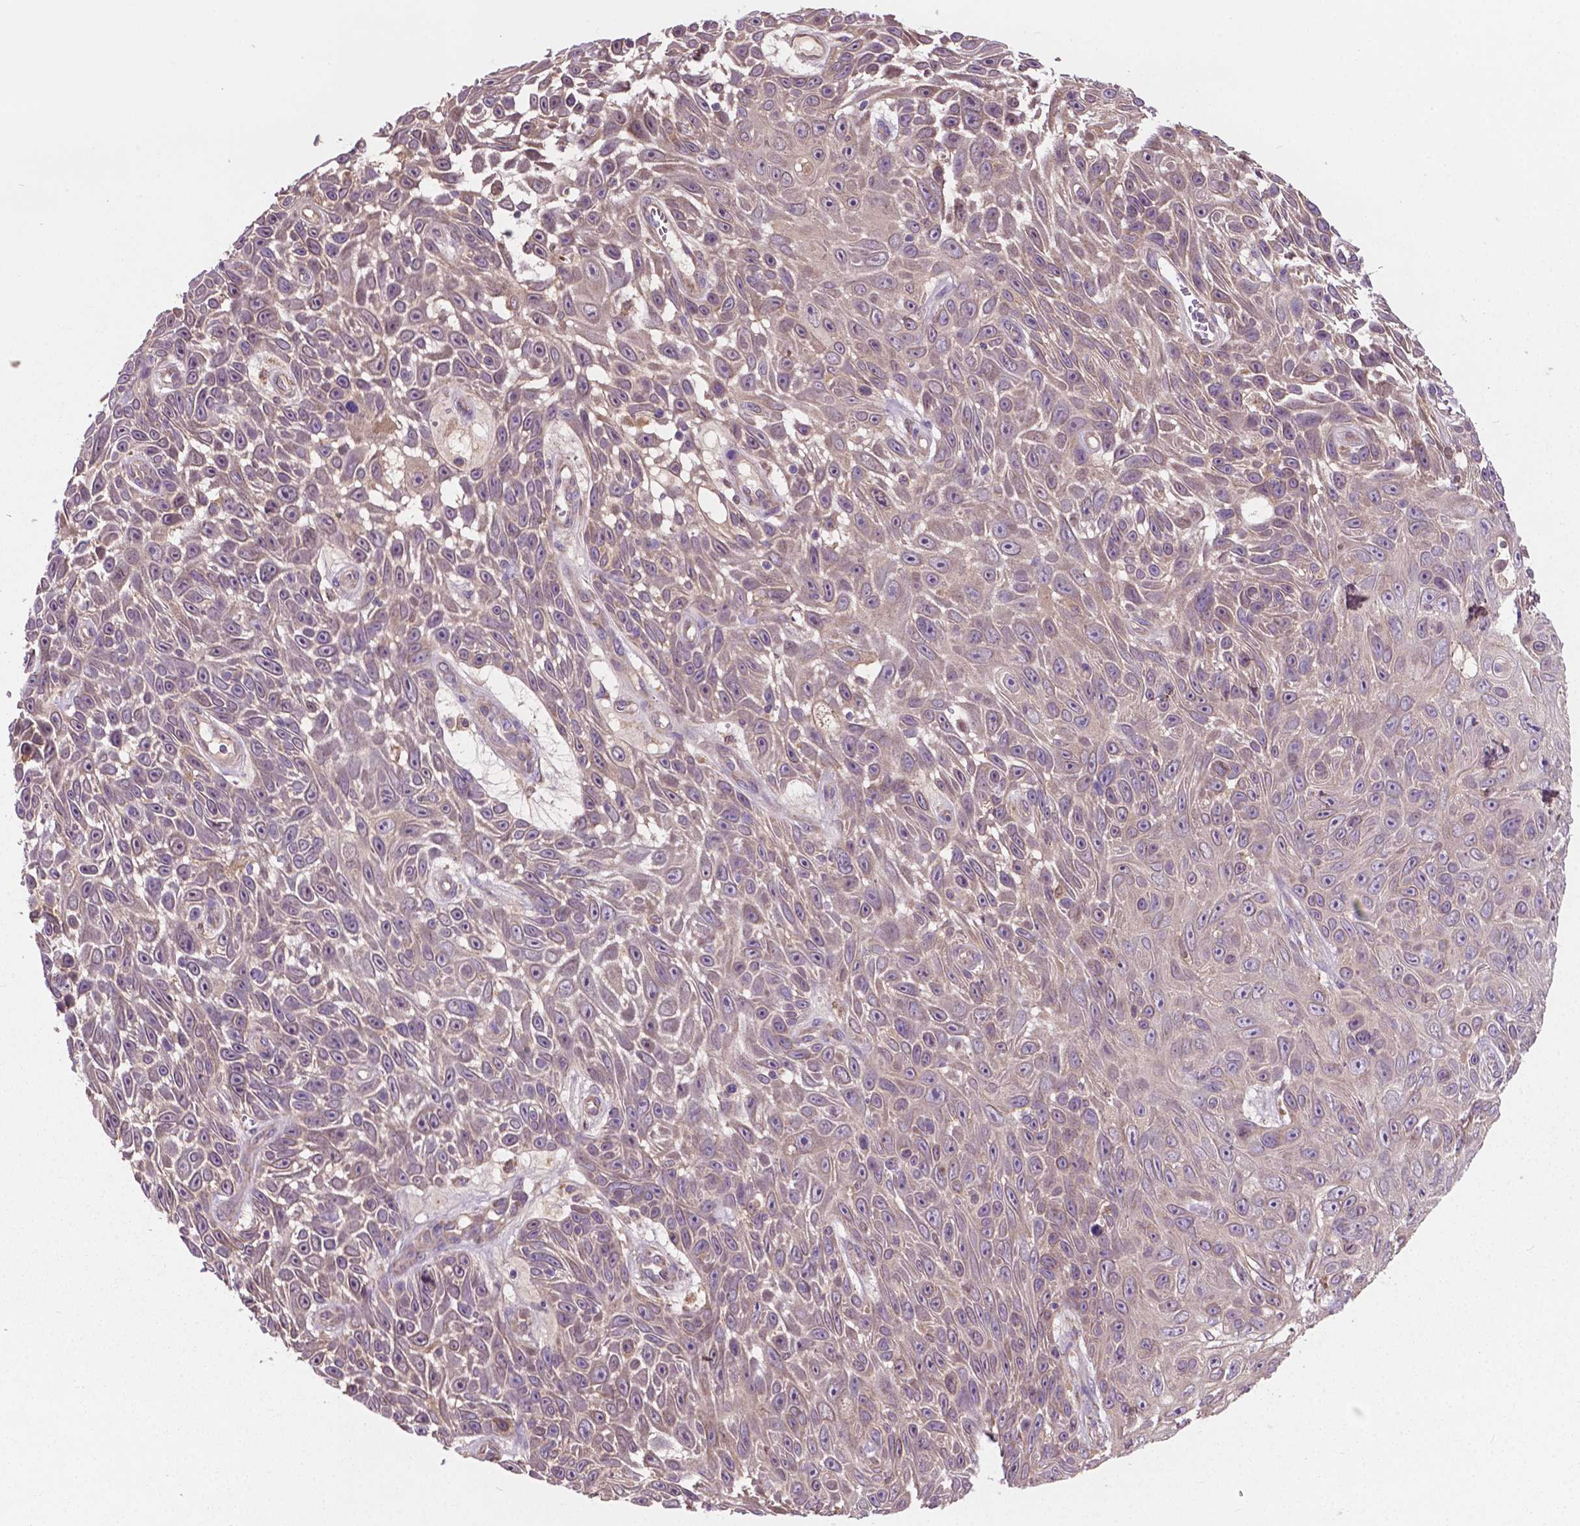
{"staining": {"intensity": "weak", "quantity": "25%-75%", "location": "cytoplasmic/membranous"}, "tissue": "skin cancer", "cell_type": "Tumor cells", "image_type": "cancer", "snomed": [{"axis": "morphology", "description": "Squamous cell carcinoma, NOS"}, {"axis": "topography", "description": "Skin"}], "caption": "Brown immunohistochemical staining in skin cancer (squamous cell carcinoma) shows weak cytoplasmic/membranous positivity in about 25%-75% of tumor cells.", "gene": "GJA9", "patient": {"sex": "male", "age": 82}}